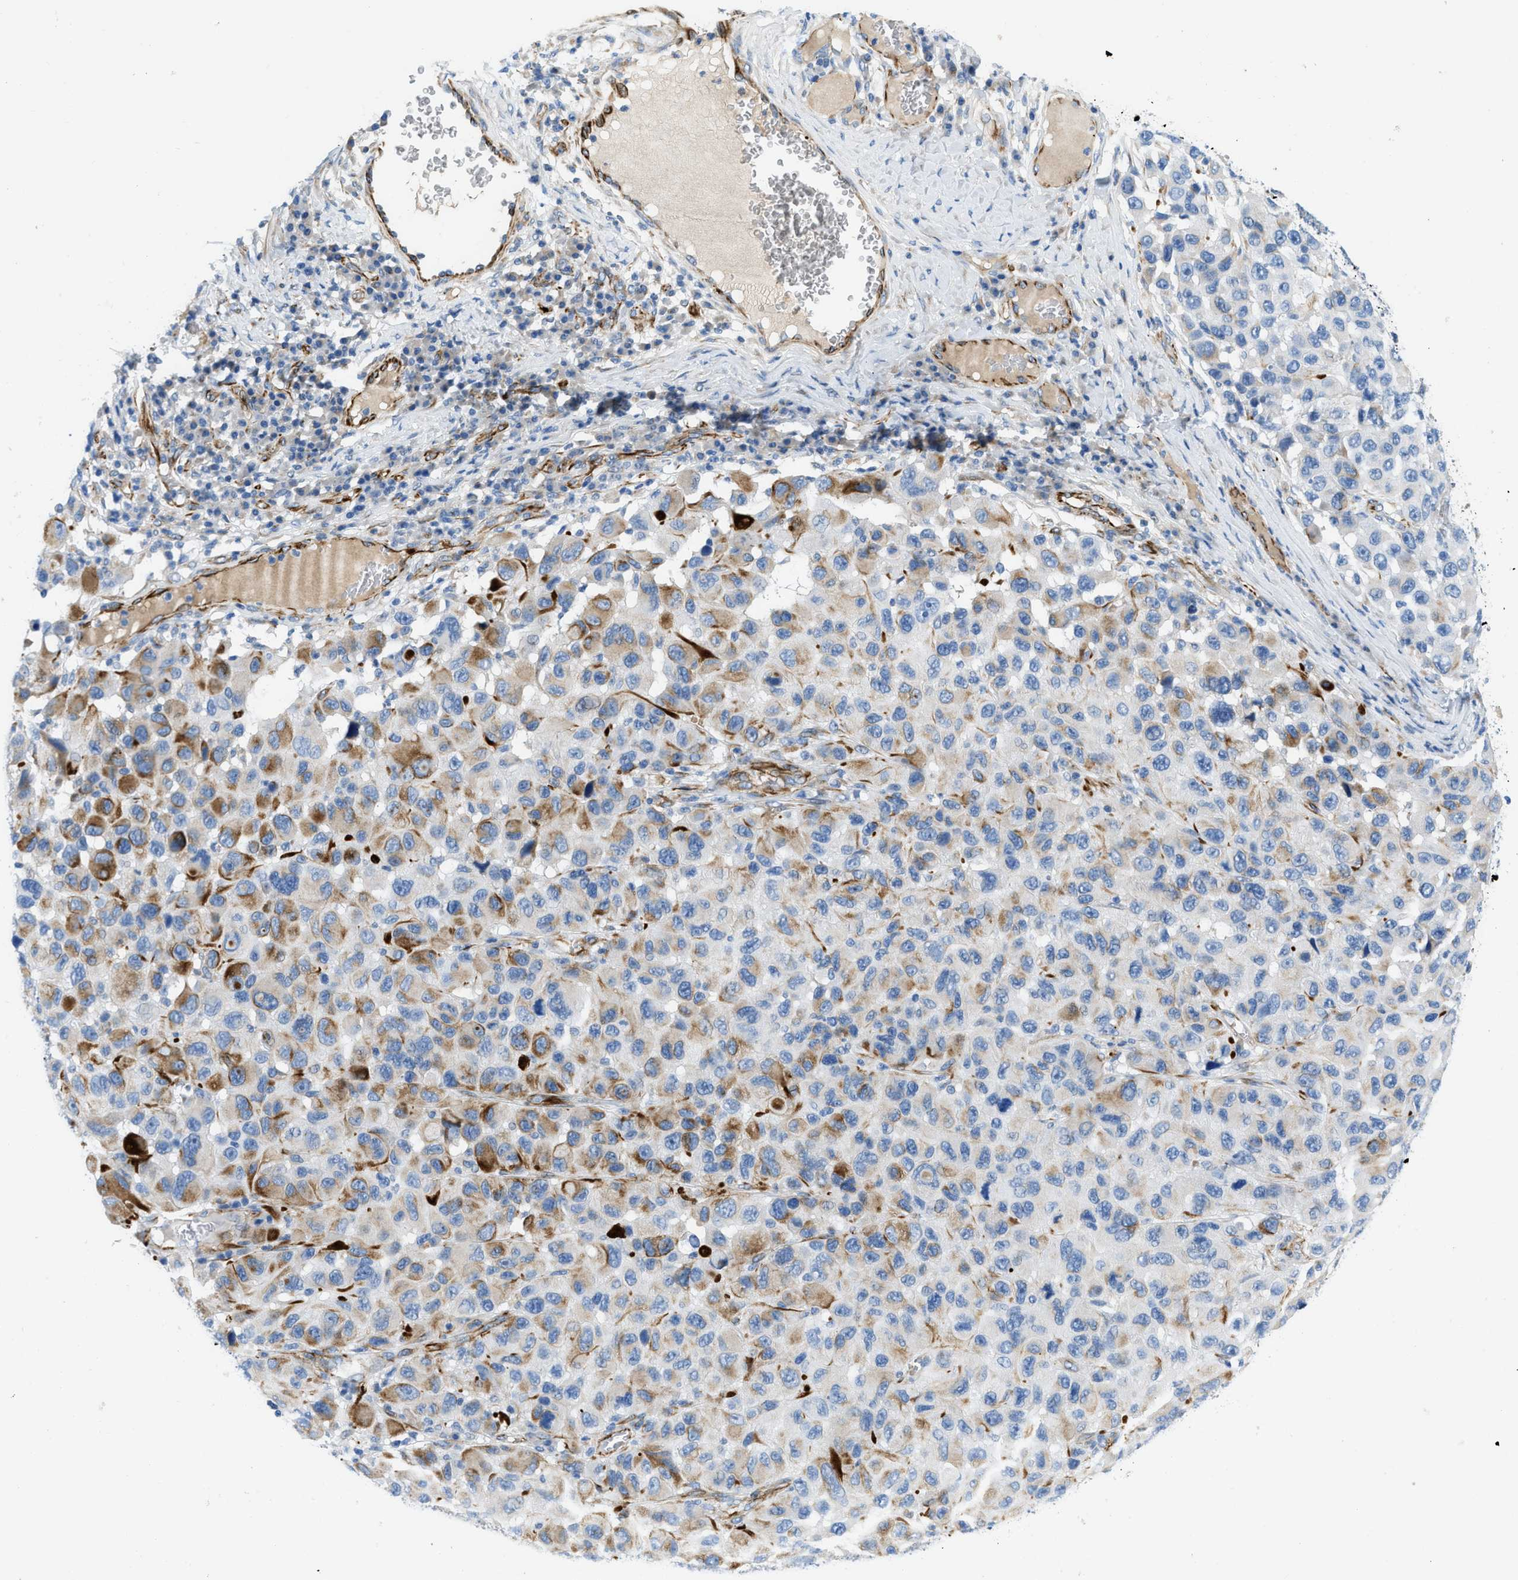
{"staining": {"intensity": "moderate", "quantity": "<25%", "location": "cytoplasmic/membranous"}, "tissue": "melanoma", "cell_type": "Tumor cells", "image_type": "cancer", "snomed": [{"axis": "morphology", "description": "Malignant melanoma, NOS"}, {"axis": "topography", "description": "Skin"}], "caption": "Immunohistochemistry (IHC) staining of malignant melanoma, which reveals low levels of moderate cytoplasmic/membranous expression in approximately <25% of tumor cells indicating moderate cytoplasmic/membranous protein positivity. The staining was performed using DAB (brown) for protein detection and nuclei were counterstained in hematoxylin (blue).", "gene": "XCR1", "patient": {"sex": "male", "age": 53}}